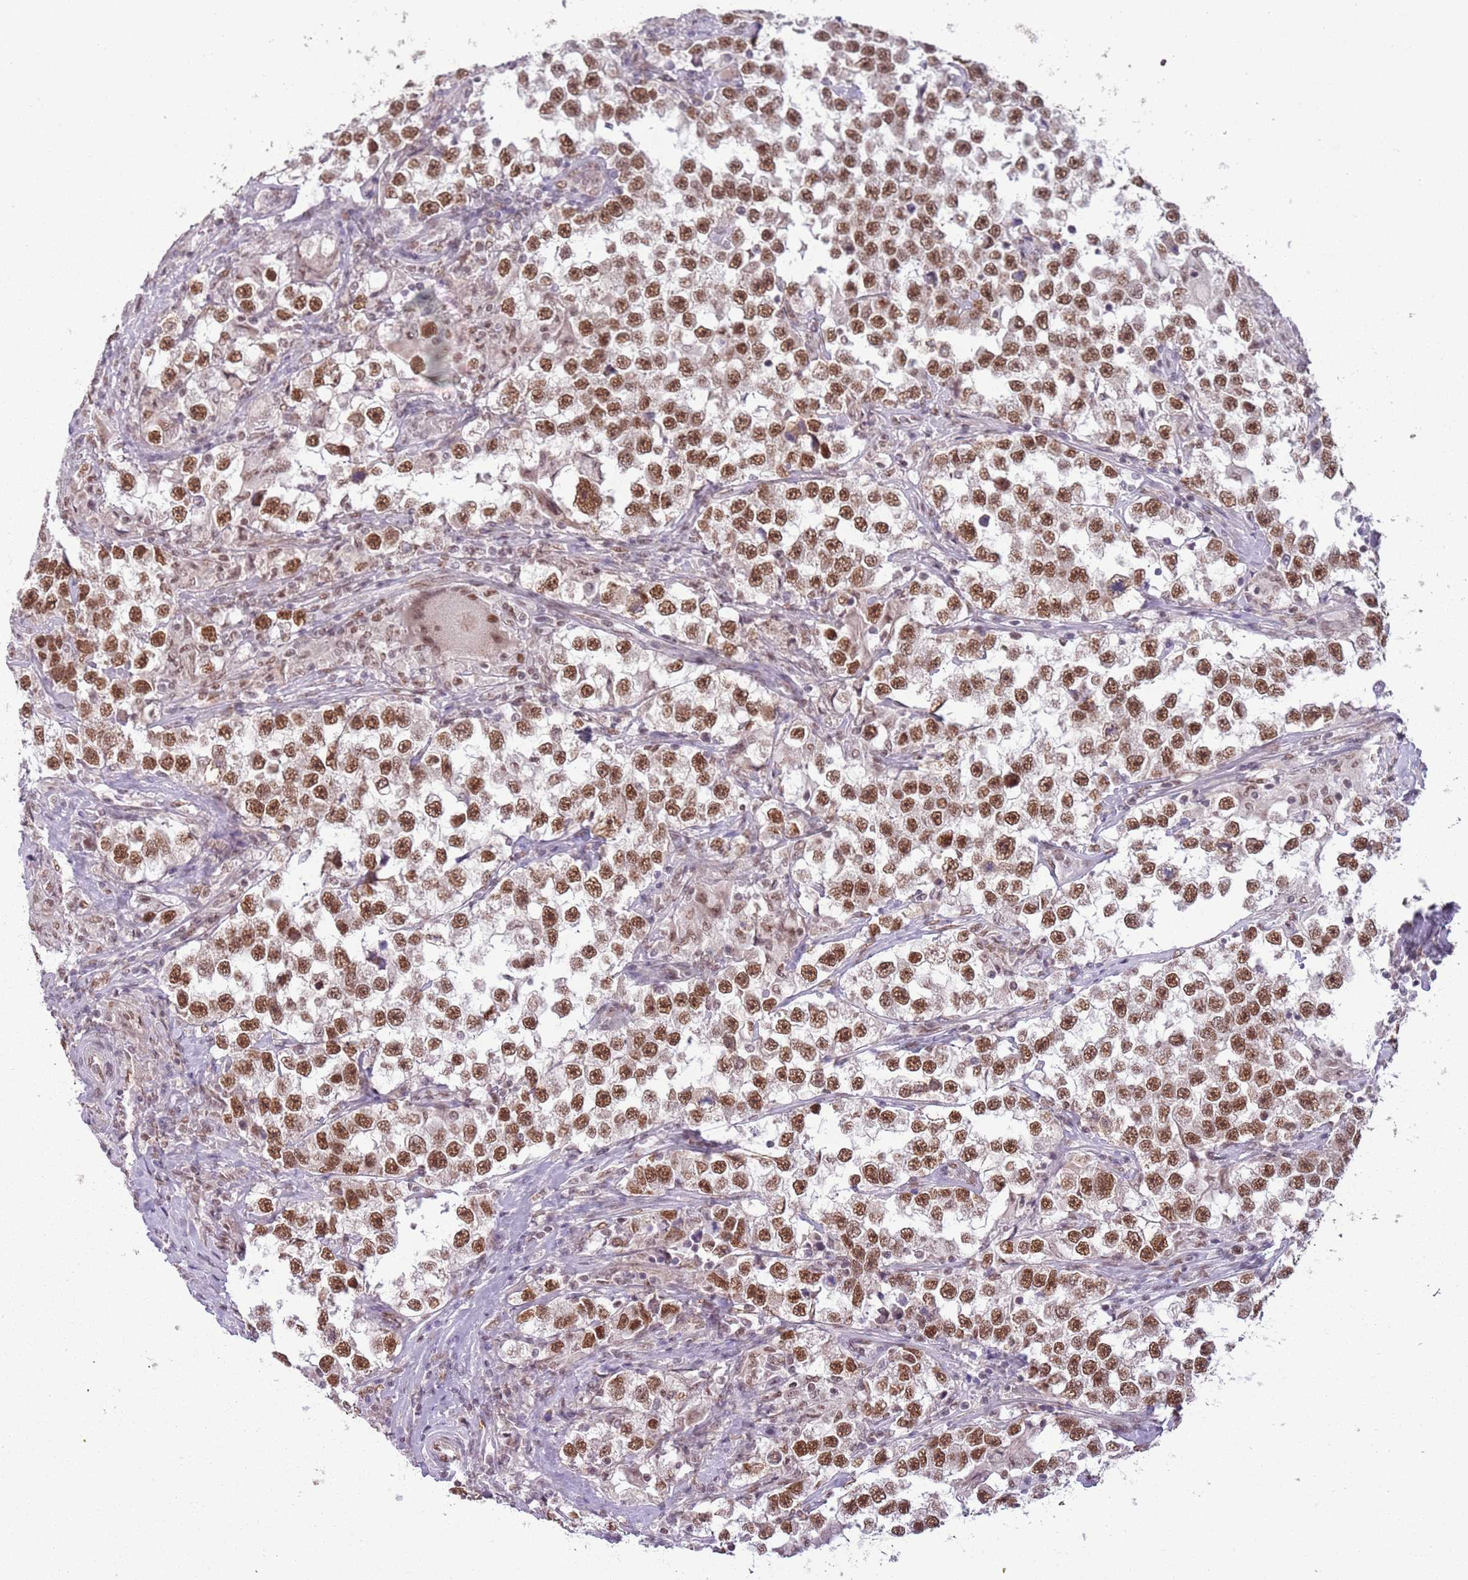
{"staining": {"intensity": "moderate", "quantity": ">75%", "location": "nuclear"}, "tissue": "testis cancer", "cell_type": "Tumor cells", "image_type": "cancer", "snomed": [{"axis": "morphology", "description": "Seminoma, NOS"}, {"axis": "topography", "description": "Testis"}], "caption": "A high-resolution image shows IHC staining of seminoma (testis), which displays moderate nuclear positivity in approximately >75% of tumor cells.", "gene": "FAM120AOS", "patient": {"sex": "male", "age": 46}}